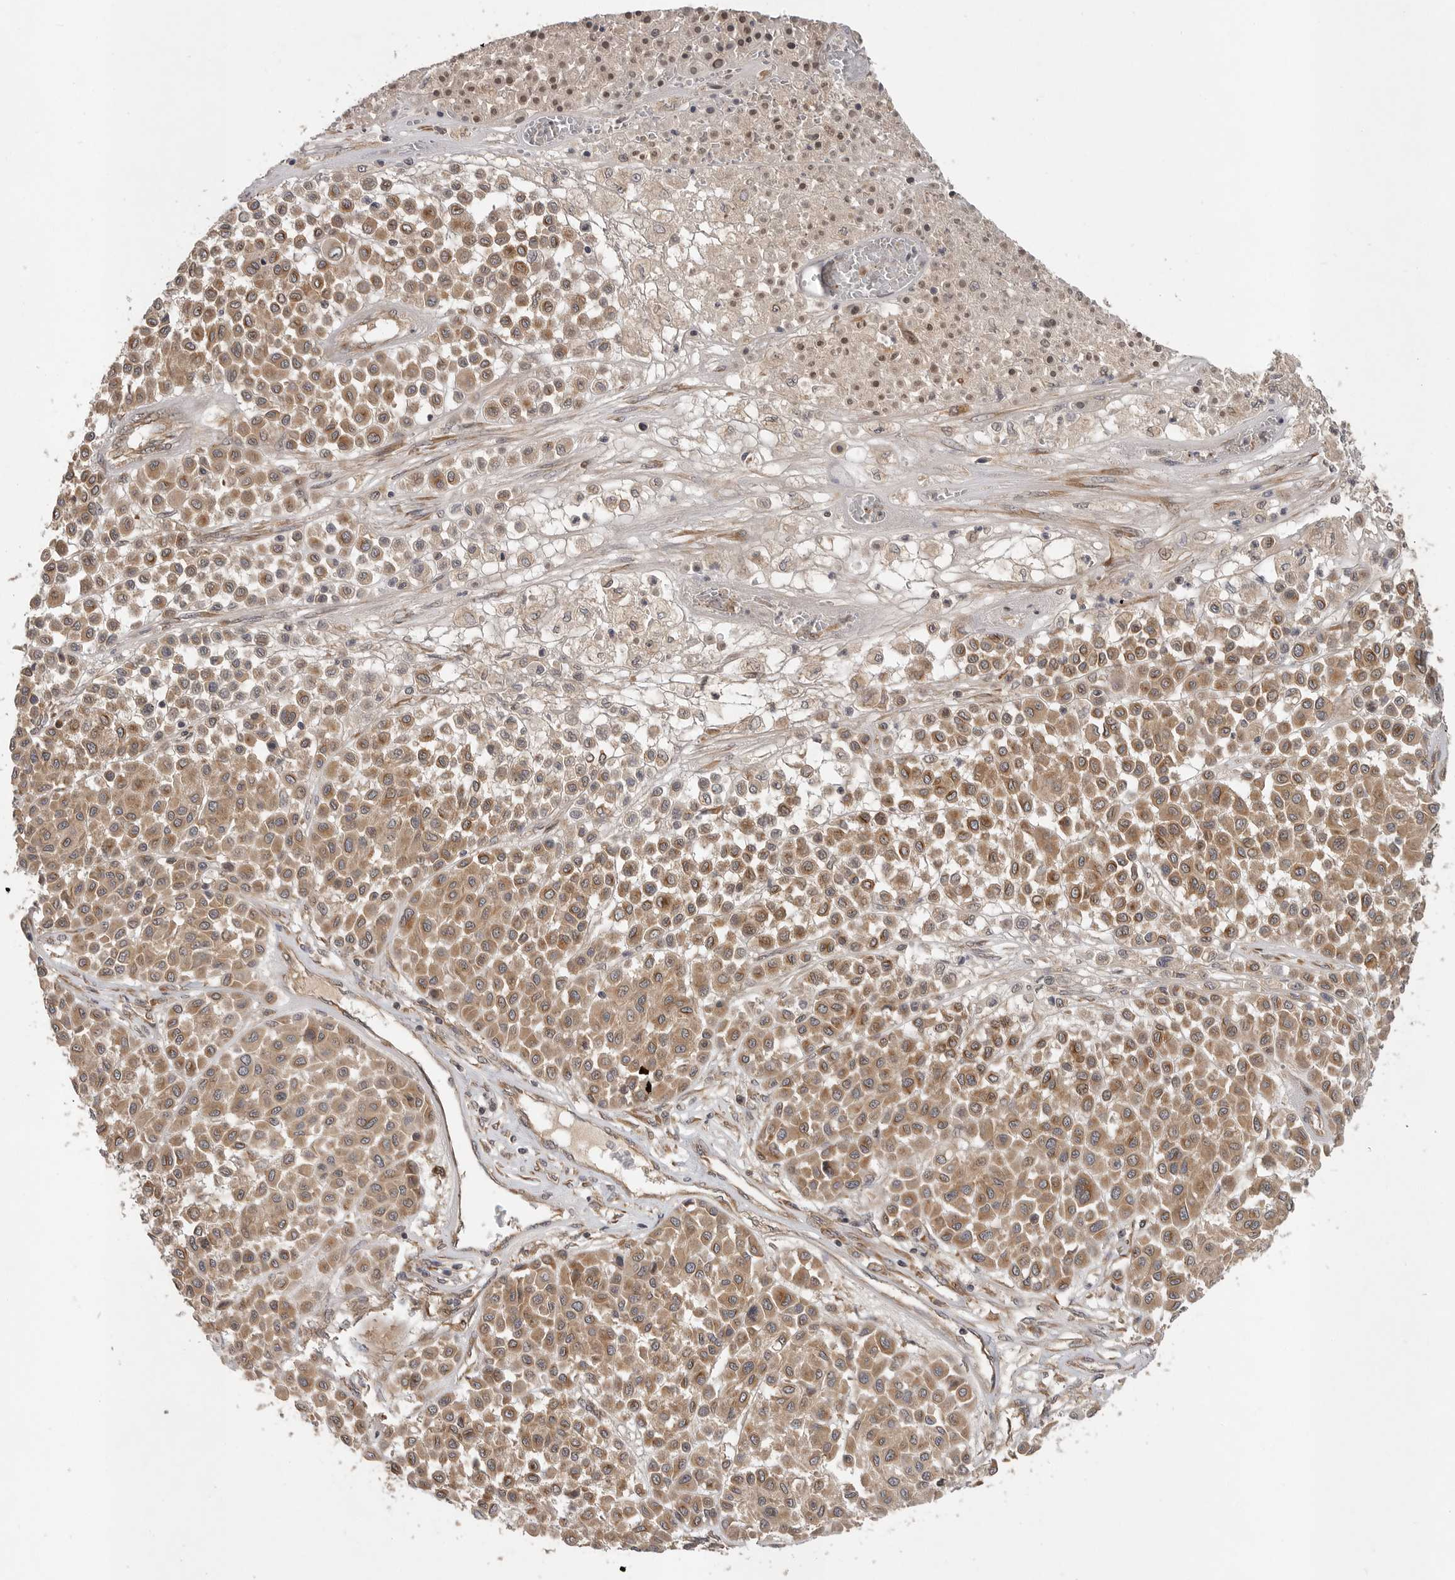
{"staining": {"intensity": "moderate", "quantity": ">75%", "location": "cytoplasmic/membranous"}, "tissue": "melanoma", "cell_type": "Tumor cells", "image_type": "cancer", "snomed": [{"axis": "morphology", "description": "Malignant melanoma, Metastatic site"}, {"axis": "topography", "description": "Soft tissue"}], "caption": "An immunohistochemistry (IHC) histopathology image of neoplastic tissue is shown. Protein staining in brown highlights moderate cytoplasmic/membranous positivity in melanoma within tumor cells.", "gene": "OSBPL9", "patient": {"sex": "male", "age": 41}}